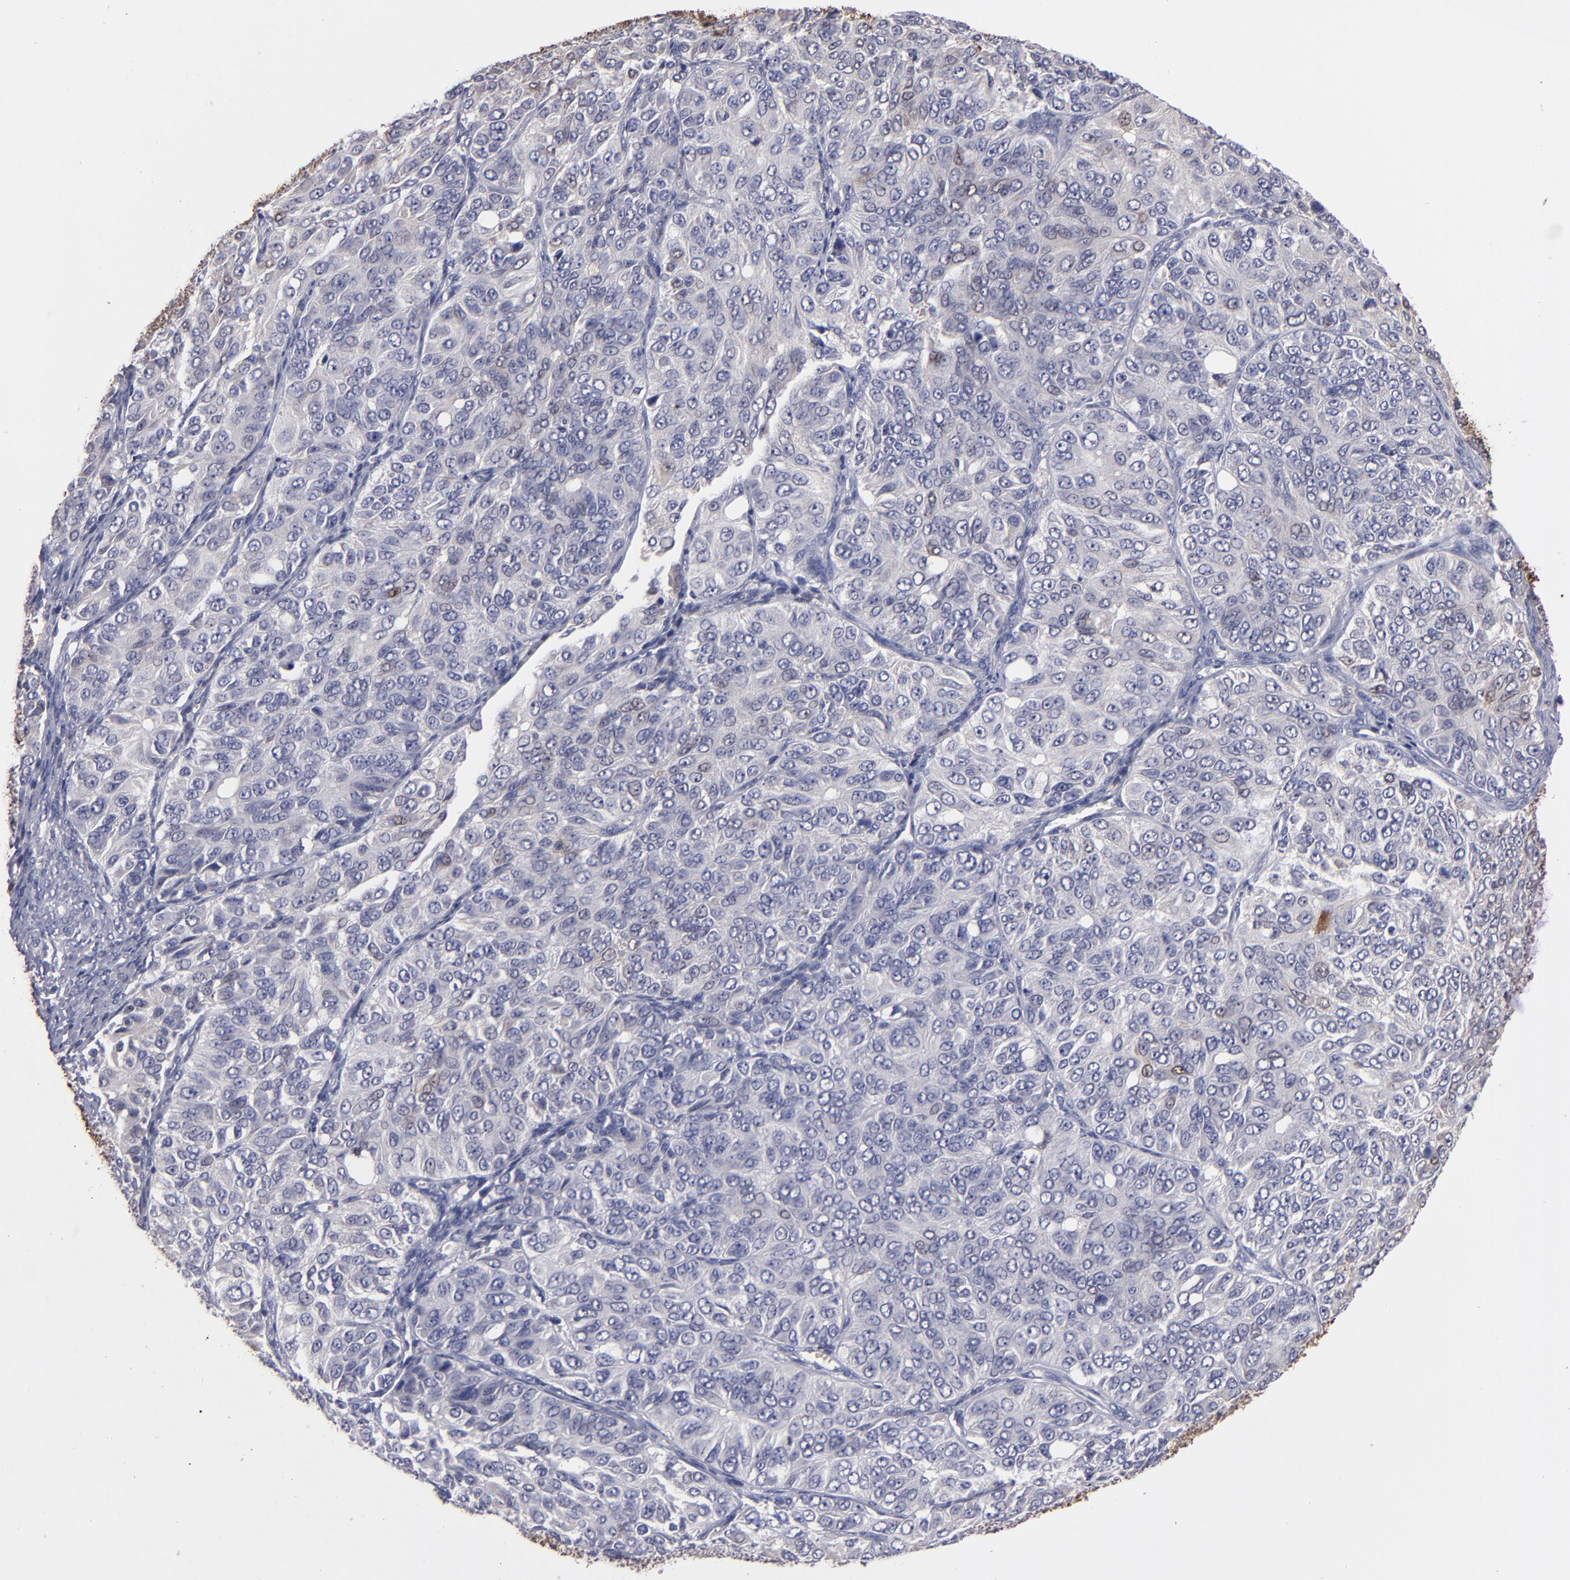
{"staining": {"intensity": "negative", "quantity": "none", "location": "none"}, "tissue": "ovarian cancer", "cell_type": "Tumor cells", "image_type": "cancer", "snomed": [{"axis": "morphology", "description": "Carcinoma, endometroid"}, {"axis": "topography", "description": "Ovary"}], "caption": "Tumor cells are negative for brown protein staining in ovarian endometroid carcinoma.", "gene": "S100A1", "patient": {"sex": "female", "age": 51}}